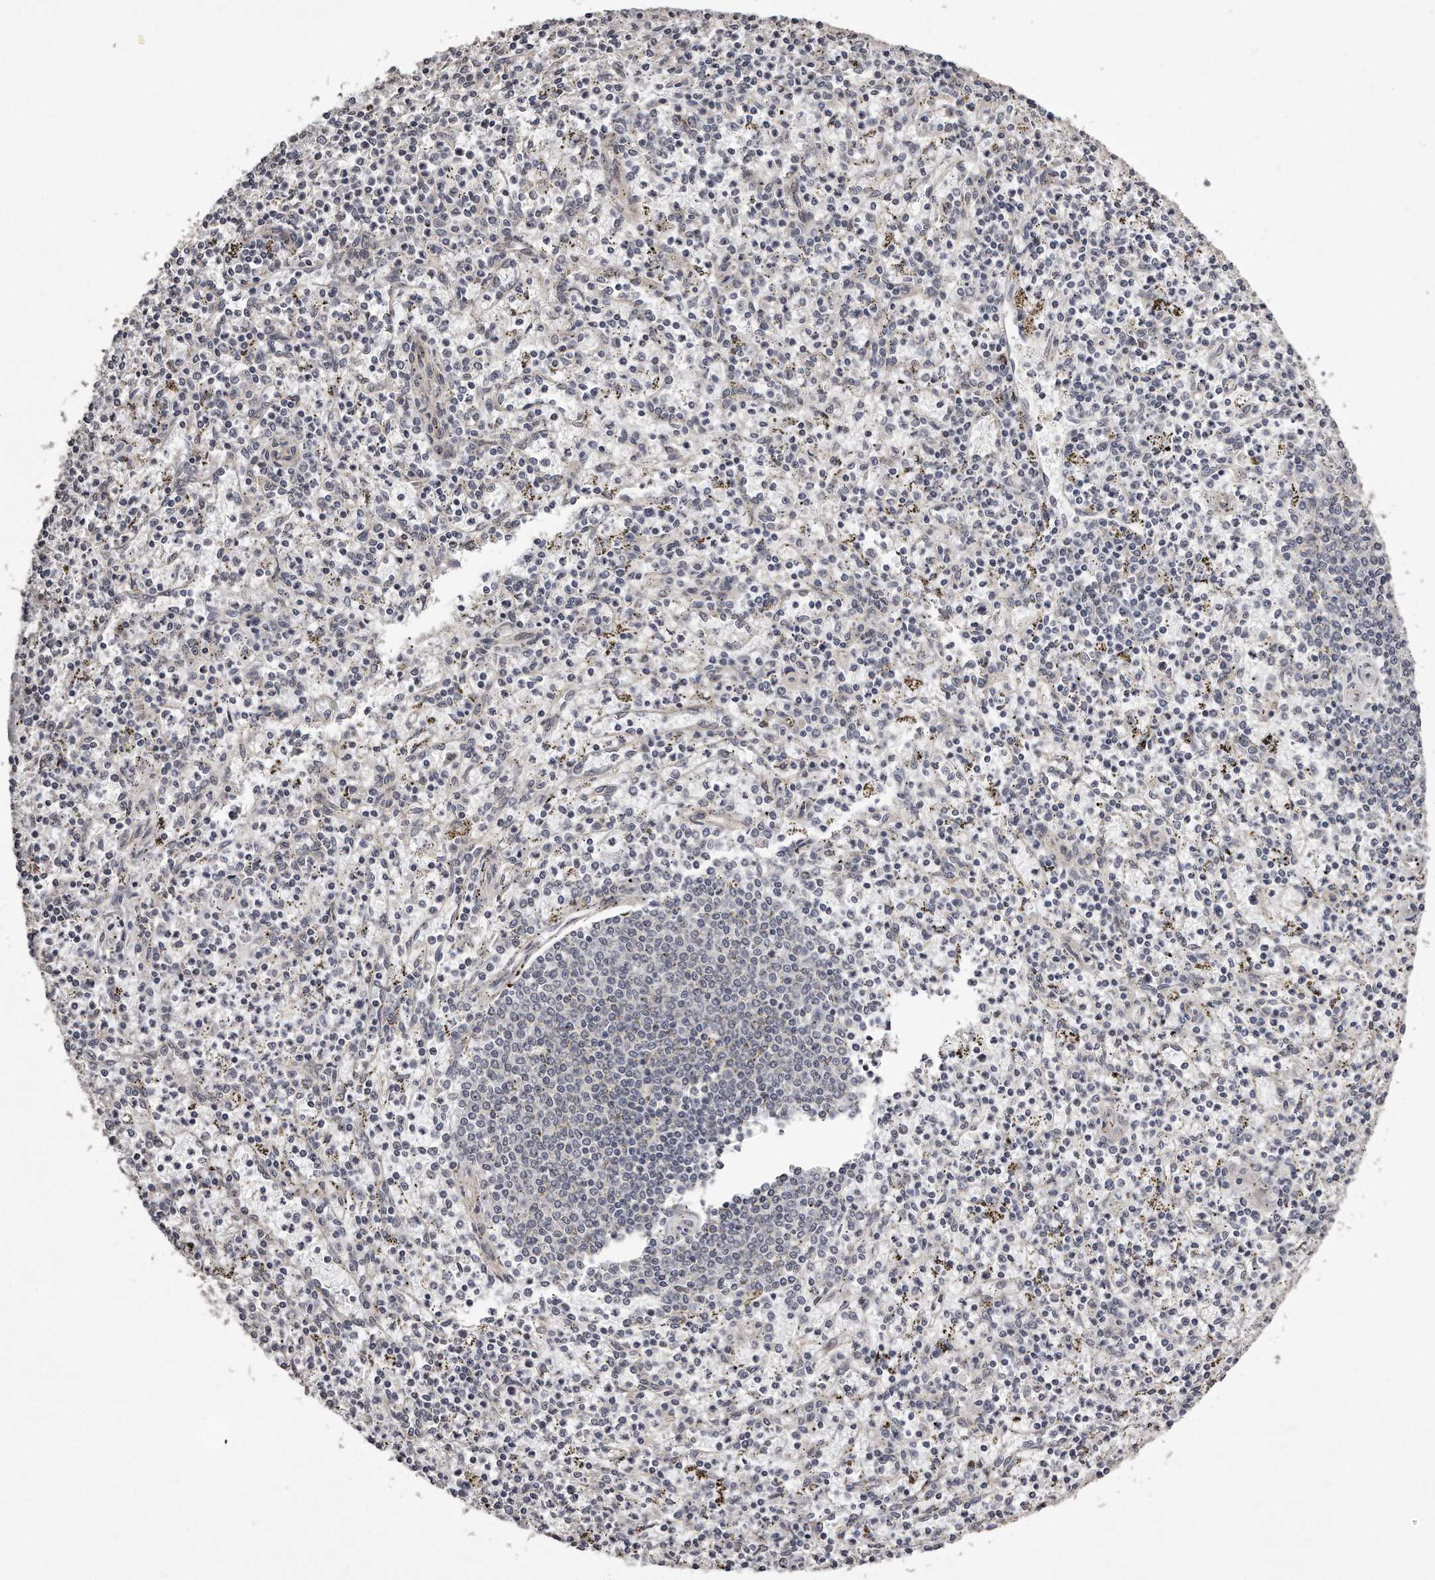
{"staining": {"intensity": "negative", "quantity": "none", "location": "none"}, "tissue": "spleen", "cell_type": "Cells in red pulp", "image_type": "normal", "snomed": [{"axis": "morphology", "description": "Normal tissue, NOS"}, {"axis": "topography", "description": "Spleen"}], "caption": "This is an immunohistochemistry (IHC) histopathology image of unremarkable human spleen. There is no positivity in cells in red pulp.", "gene": "TRAPPC14", "patient": {"sex": "male", "age": 72}}